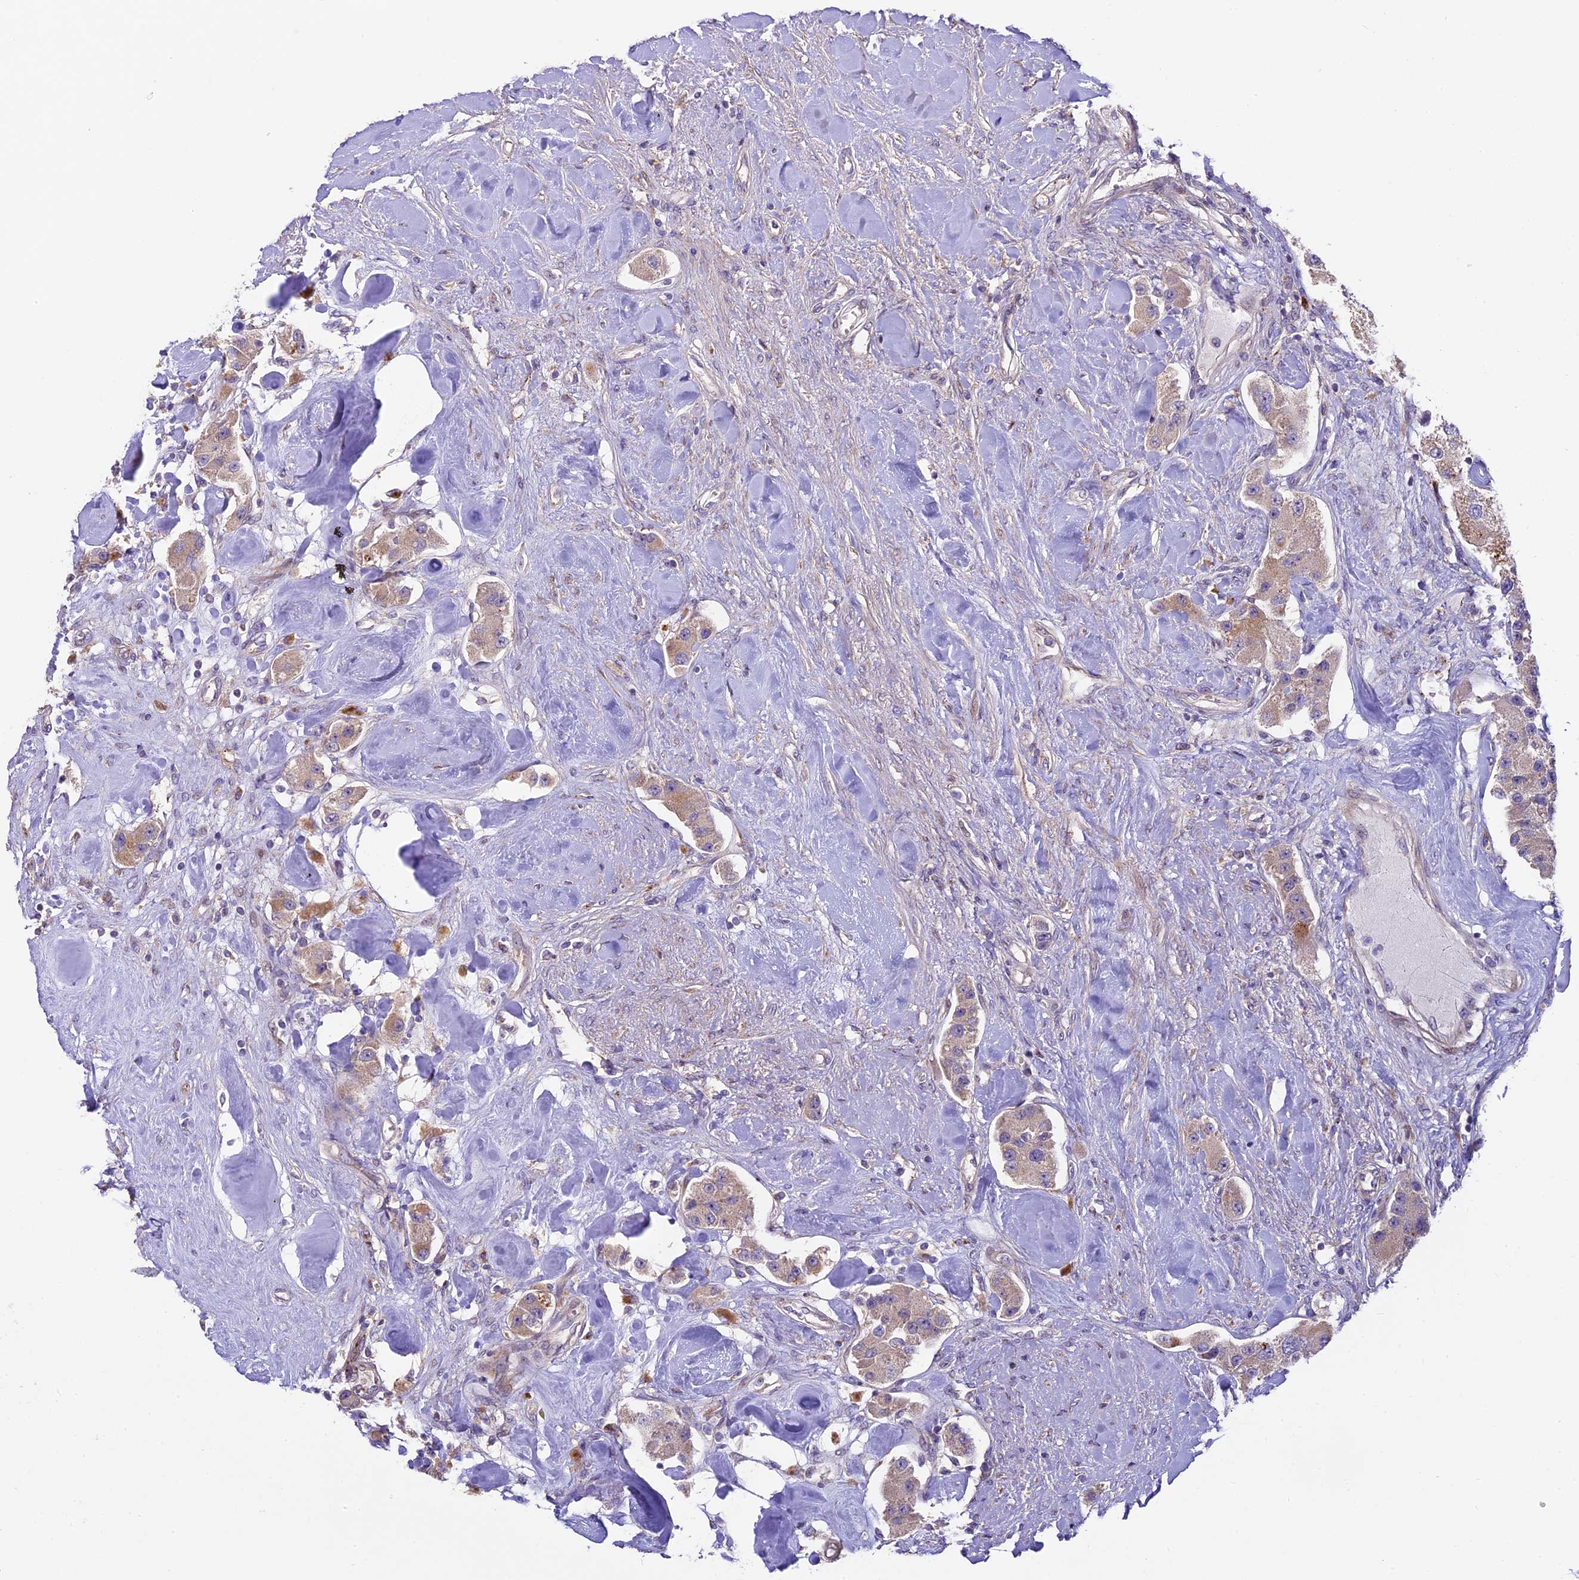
{"staining": {"intensity": "weak", "quantity": "25%-75%", "location": "cytoplasmic/membranous"}, "tissue": "carcinoid", "cell_type": "Tumor cells", "image_type": "cancer", "snomed": [{"axis": "morphology", "description": "Carcinoid, malignant, NOS"}, {"axis": "topography", "description": "Pancreas"}], "caption": "This micrograph displays malignant carcinoid stained with IHC to label a protein in brown. The cytoplasmic/membranous of tumor cells show weak positivity for the protein. Nuclei are counter-stained blue.", "gene": "SPIRE1", "patient": {"sex": "male", "age": 41}}